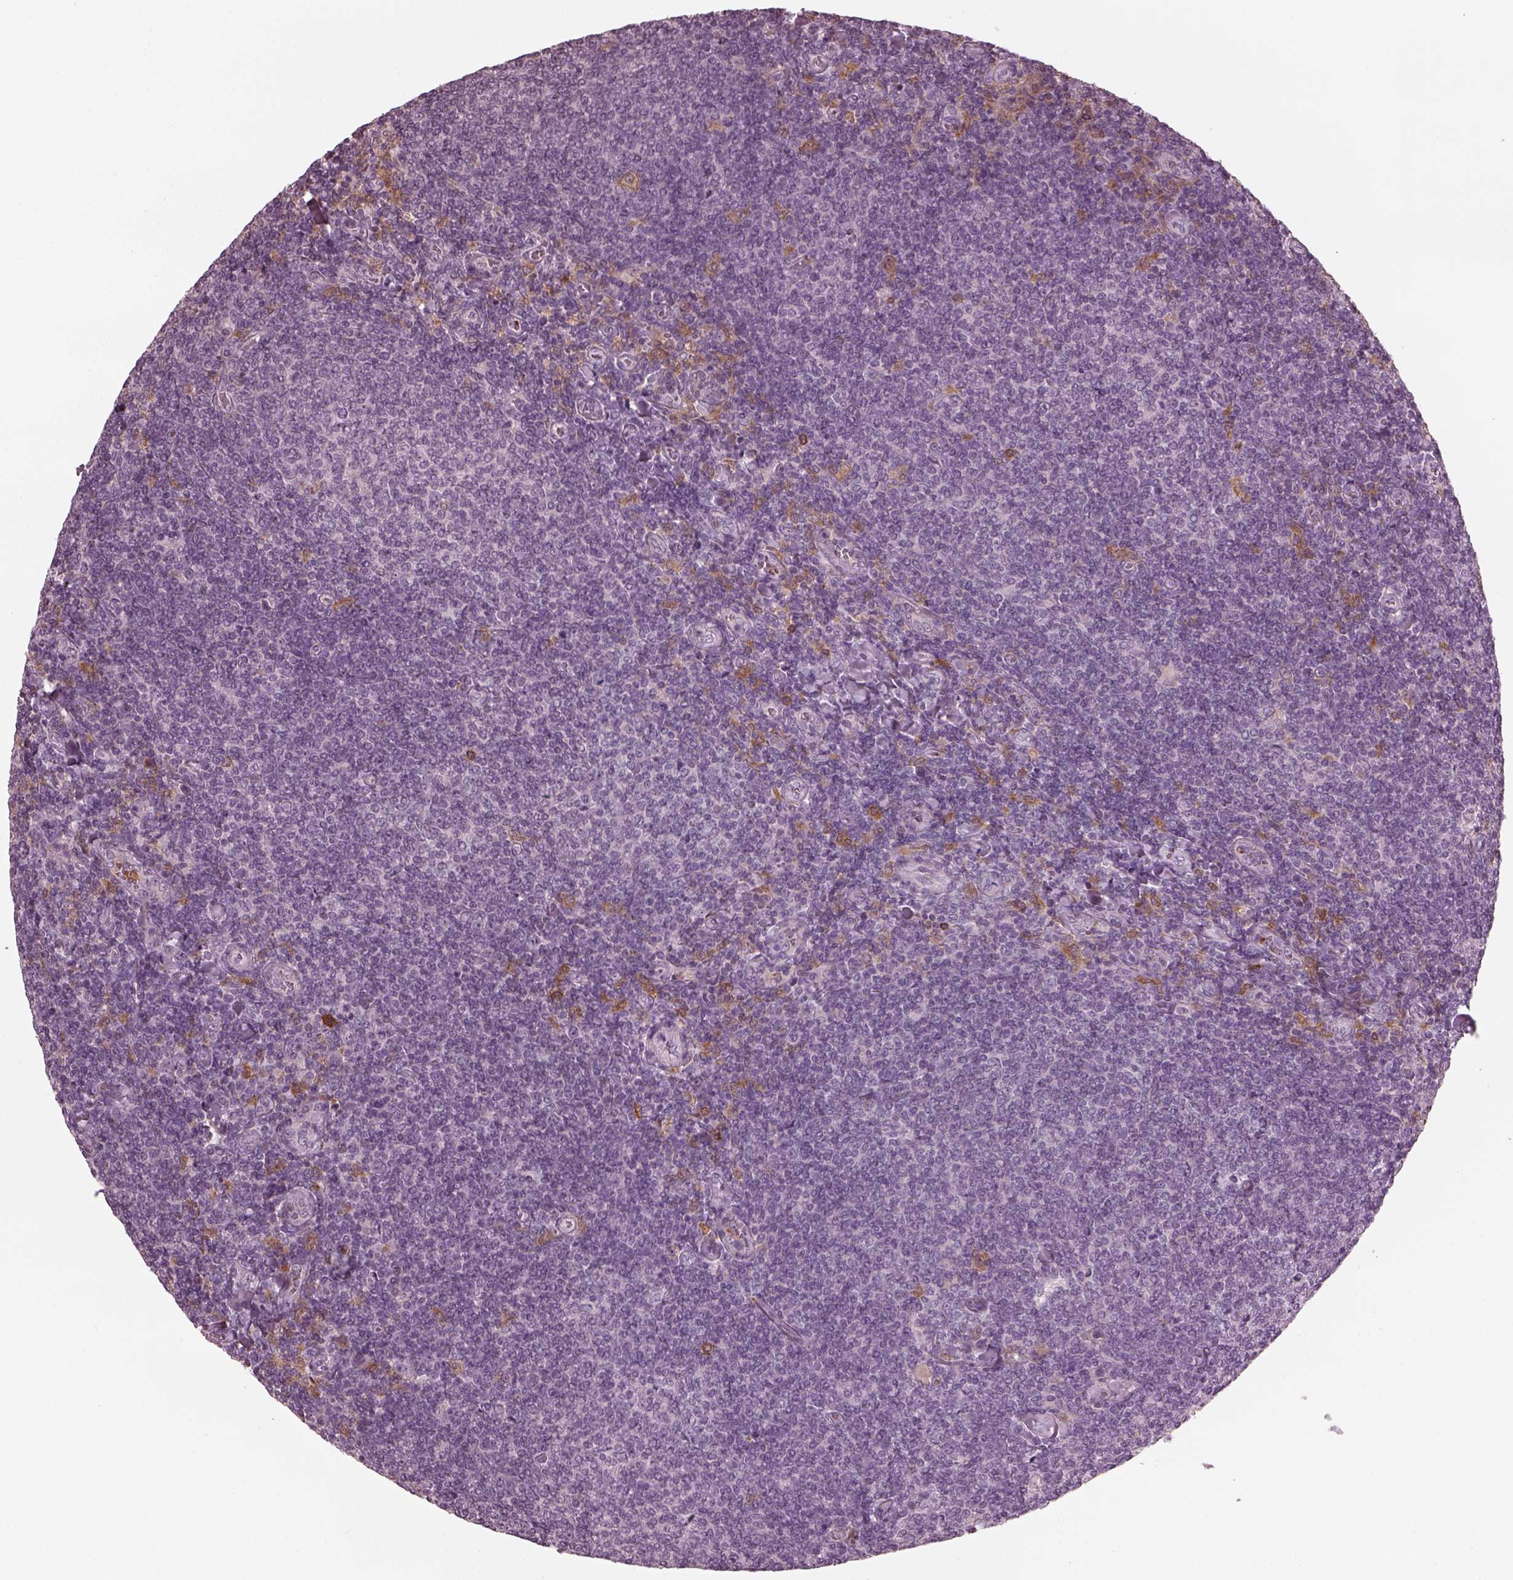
{"staining": {"intensity": "negative", "quantity": "none", "location": "none"}, "tissue": "lymphoma", "cell_type": "Tumor cells", "image_type": "cancer", "snomed": [{"axis": "morphology", "description": "Malignant lymphoma, non-Hodgkin's type, Low grade"}, {"axis": "topography", "description": "Lymph node"}], "caption": "A high-resolution histopathology image shows immunohistochemistry (IHC) staining of lymphoma, which reveals no significant staining in tumor cells. (DAB IHC visualized using brightfield microscopy, high magnification).", "gene": "PSTPIP2", "patient": {"sex": "male", "age": 52}}